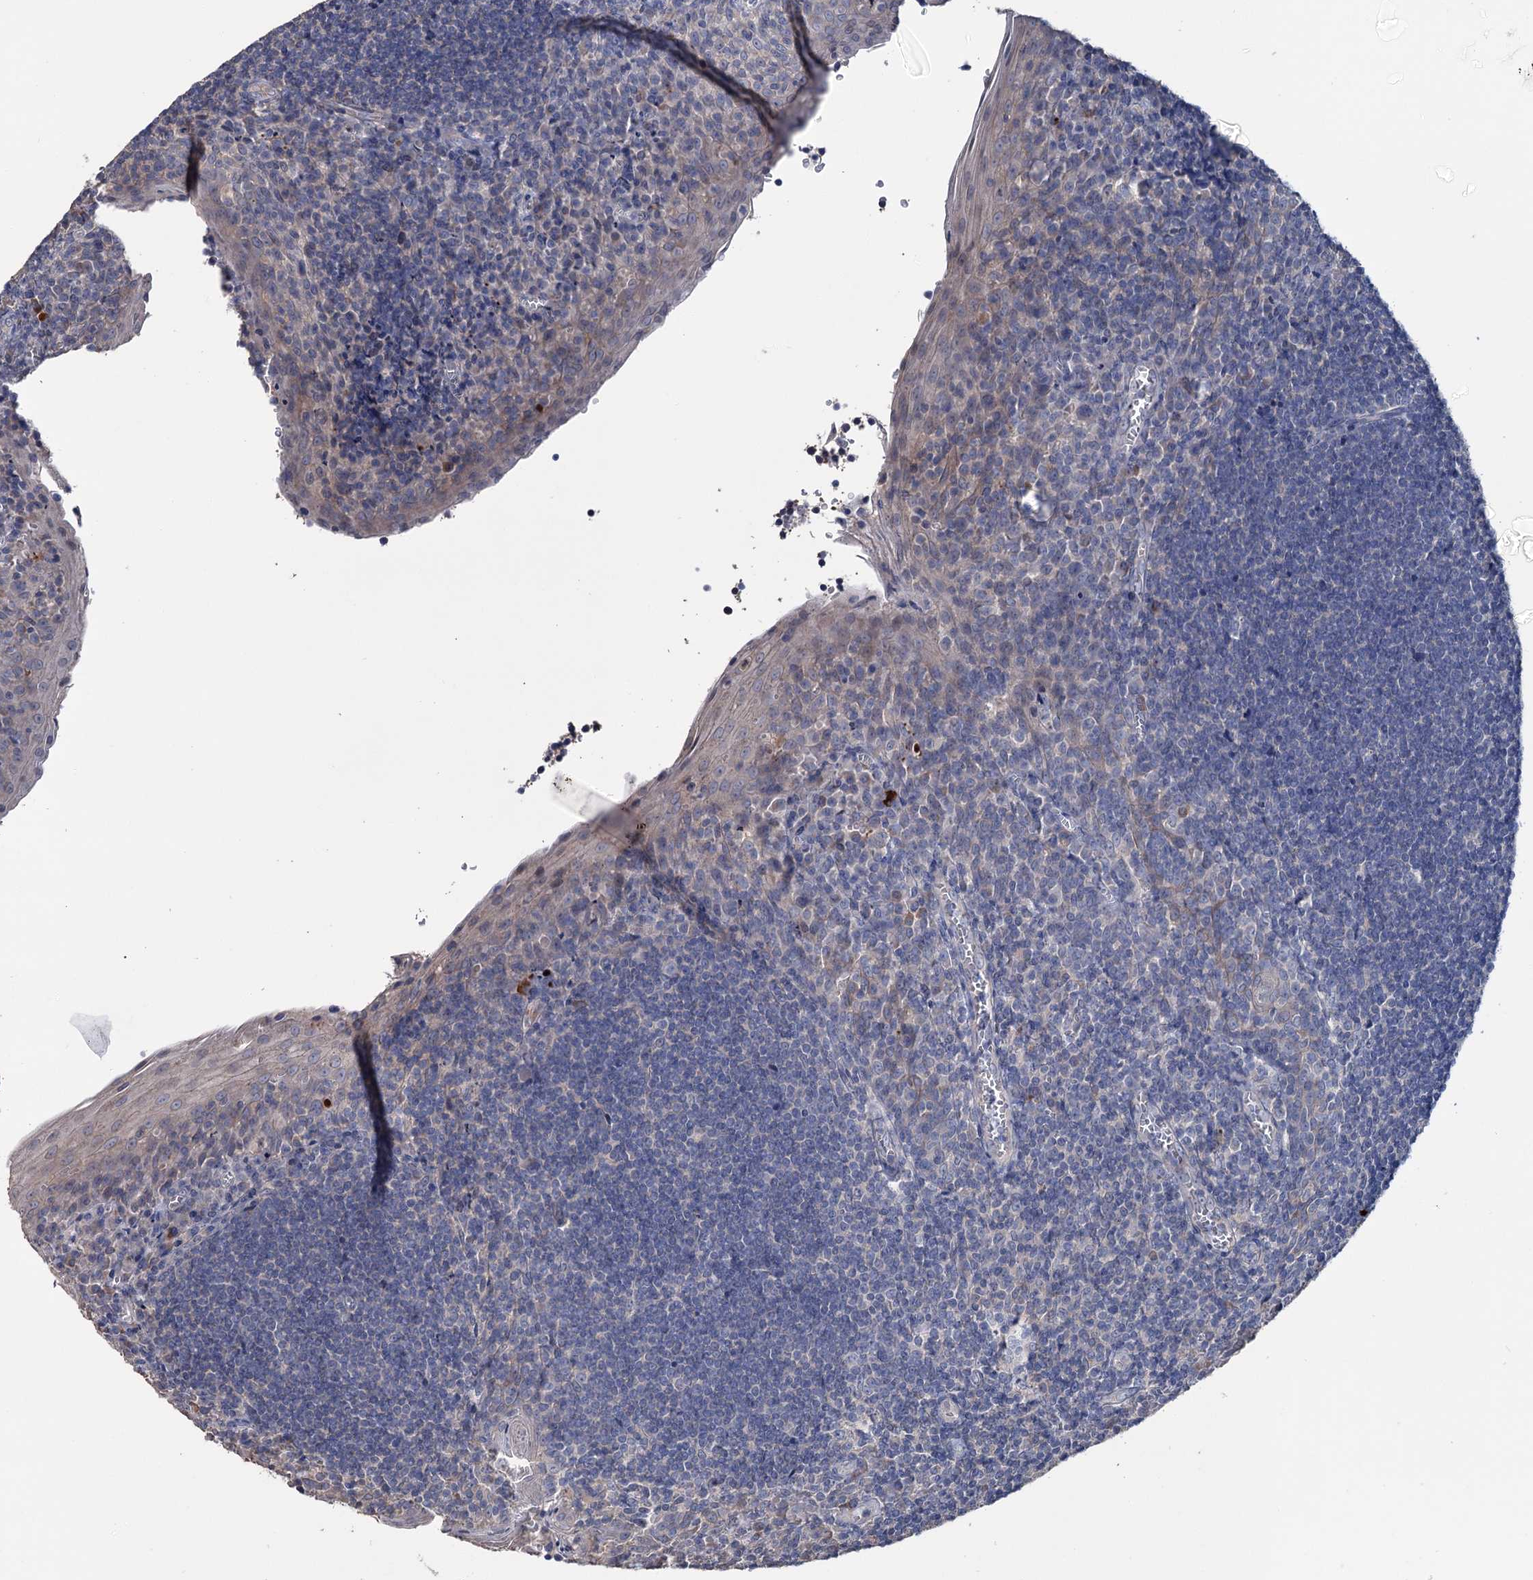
{"staining": {"intensity": "negative", "quantity": "none", "location": "none"}, "tissue": "tonsil", "cell_type": "Germinal center cells", "image_type": "normal", "snomed": [{"axis": "morphology", "description": "Normal tissue, NOS"}, {"axis": "topography", "description": "Tonsil"}], "caption": "There is no significant positivity in germinal center cells of tonsil.", "gene": "EPB41L5", "patient": {"sex": "male", "age": 27}}